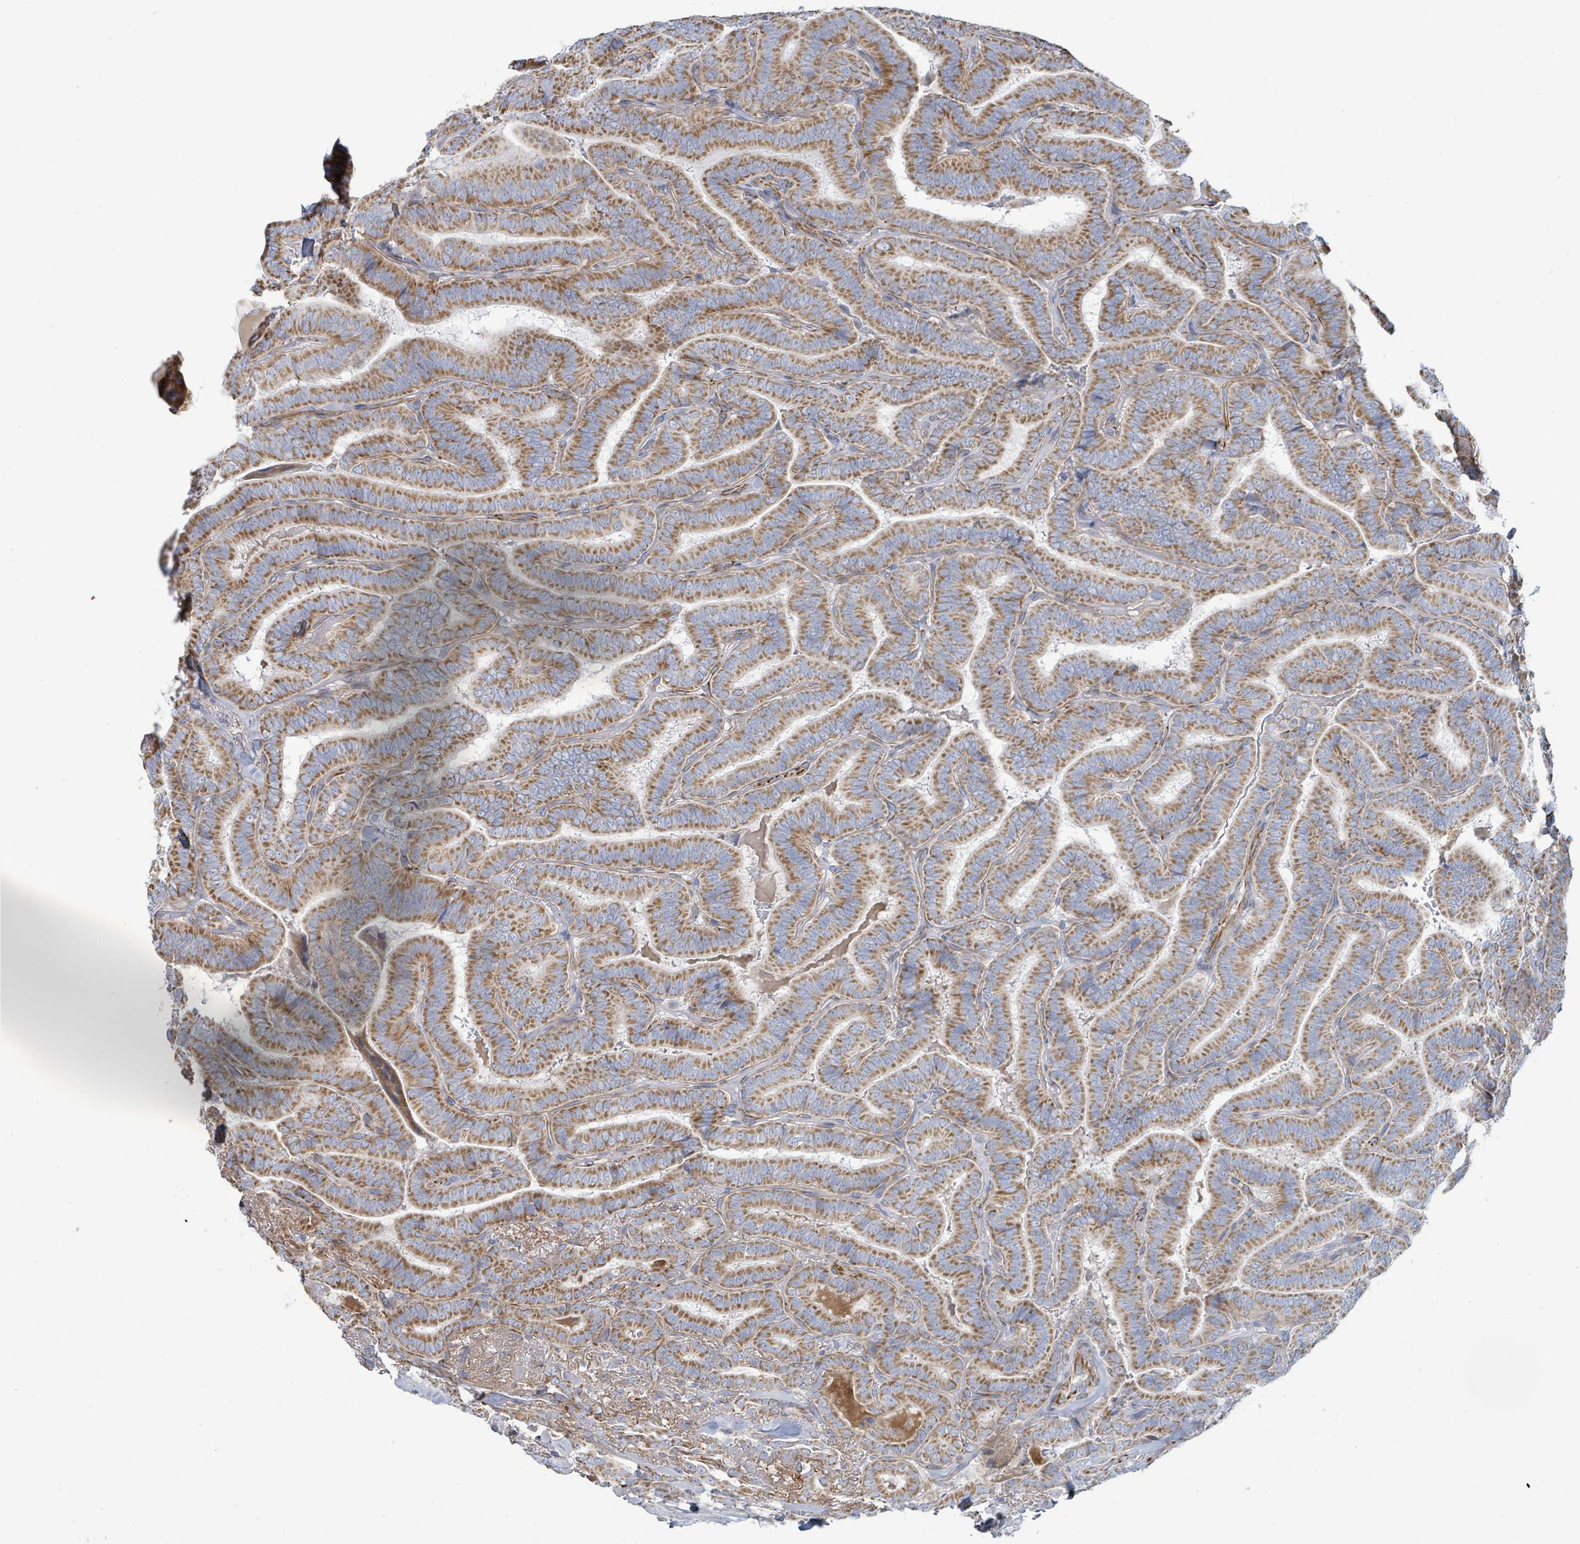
{"staining": {"intensity": "moderate", "quantity": ">75%", "location": "cytoplasmic/membranous"}, "tissue": "thyroid cancer", "cell_type": "Tumor cells", "image_type": "cancer", "snomed": [{"axis": "morphology", "description": "Papillary adenocarcinoma, NOS"}, {"axis": "topography", "description": "Thyroid gland"}], "caption": "Immunohistochemical staining of human thyroid papillary adenocarcinoma exhibits moderate cytoplasmic/membranous protein positivity in approximately >75% of tumor cells. The staining was performed using DAB (3,3'-diaminobenzidine), with brown indicating positive protein expression. Nuclei are stained blue with hematoxylin.", "gene": "ALG12", "patient": {"sex": "male", "age": 61}}